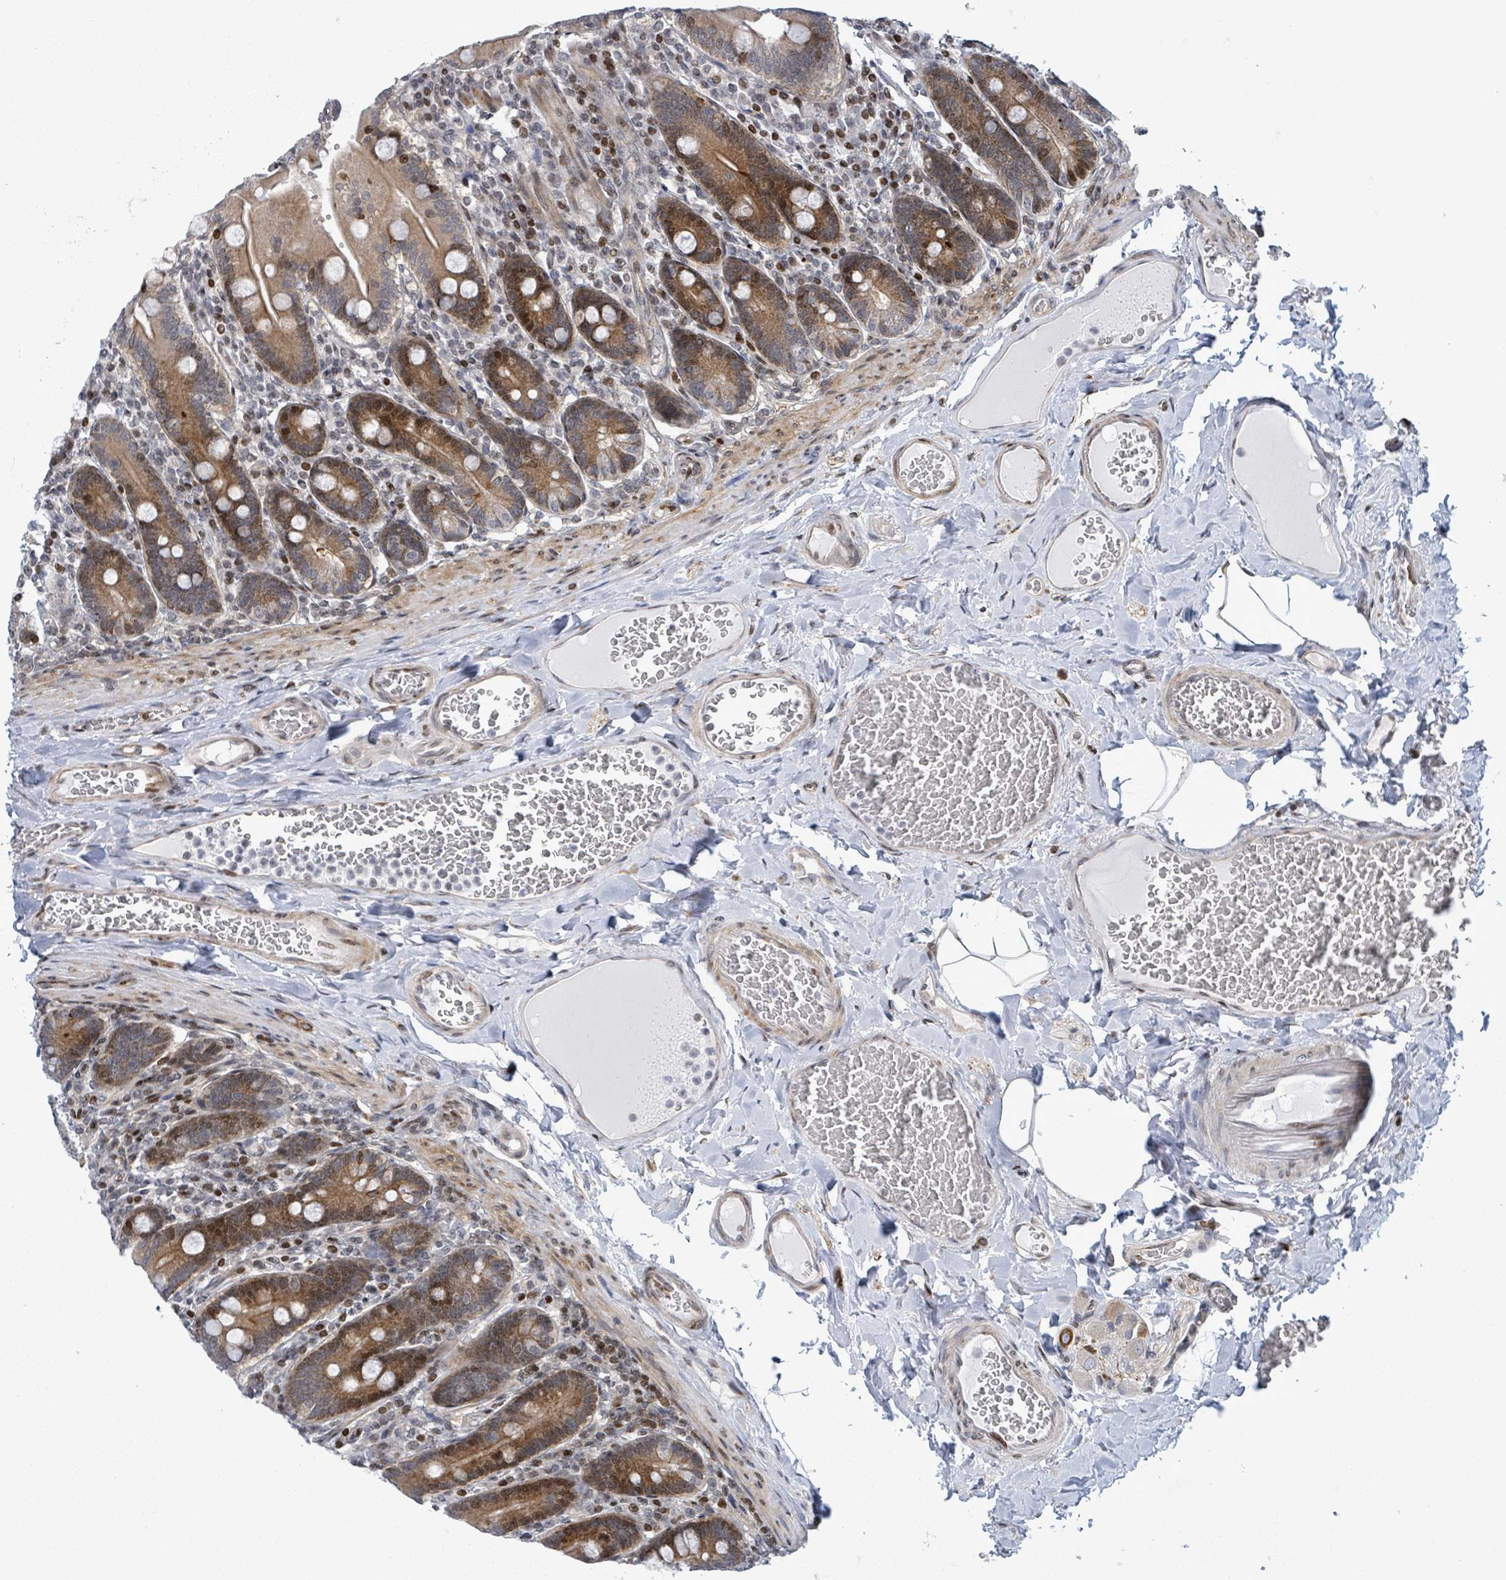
{"staining": {"intensity": "strong", "quantity": "25%-75%", "location": "cytoplasmic/membranous,nuclear"}, "tissue": "duodenum", "cell_type": "Glandular cells", "image_type": "normal", "snomed": [{"axis": "morphology", "description": "Normal tissue, NOS"}, {"axis": "topography", "description": "Duodenum"}], "caption": "Immunohistochemical staining of normal human duodenum exhibits high levels of strong cytoplasmic/membranous,nuclear positivity in approximately 25%-75% of glandular cells.", "gene": "FNDC4", "patient": {"sex": "female", "age": 62}}